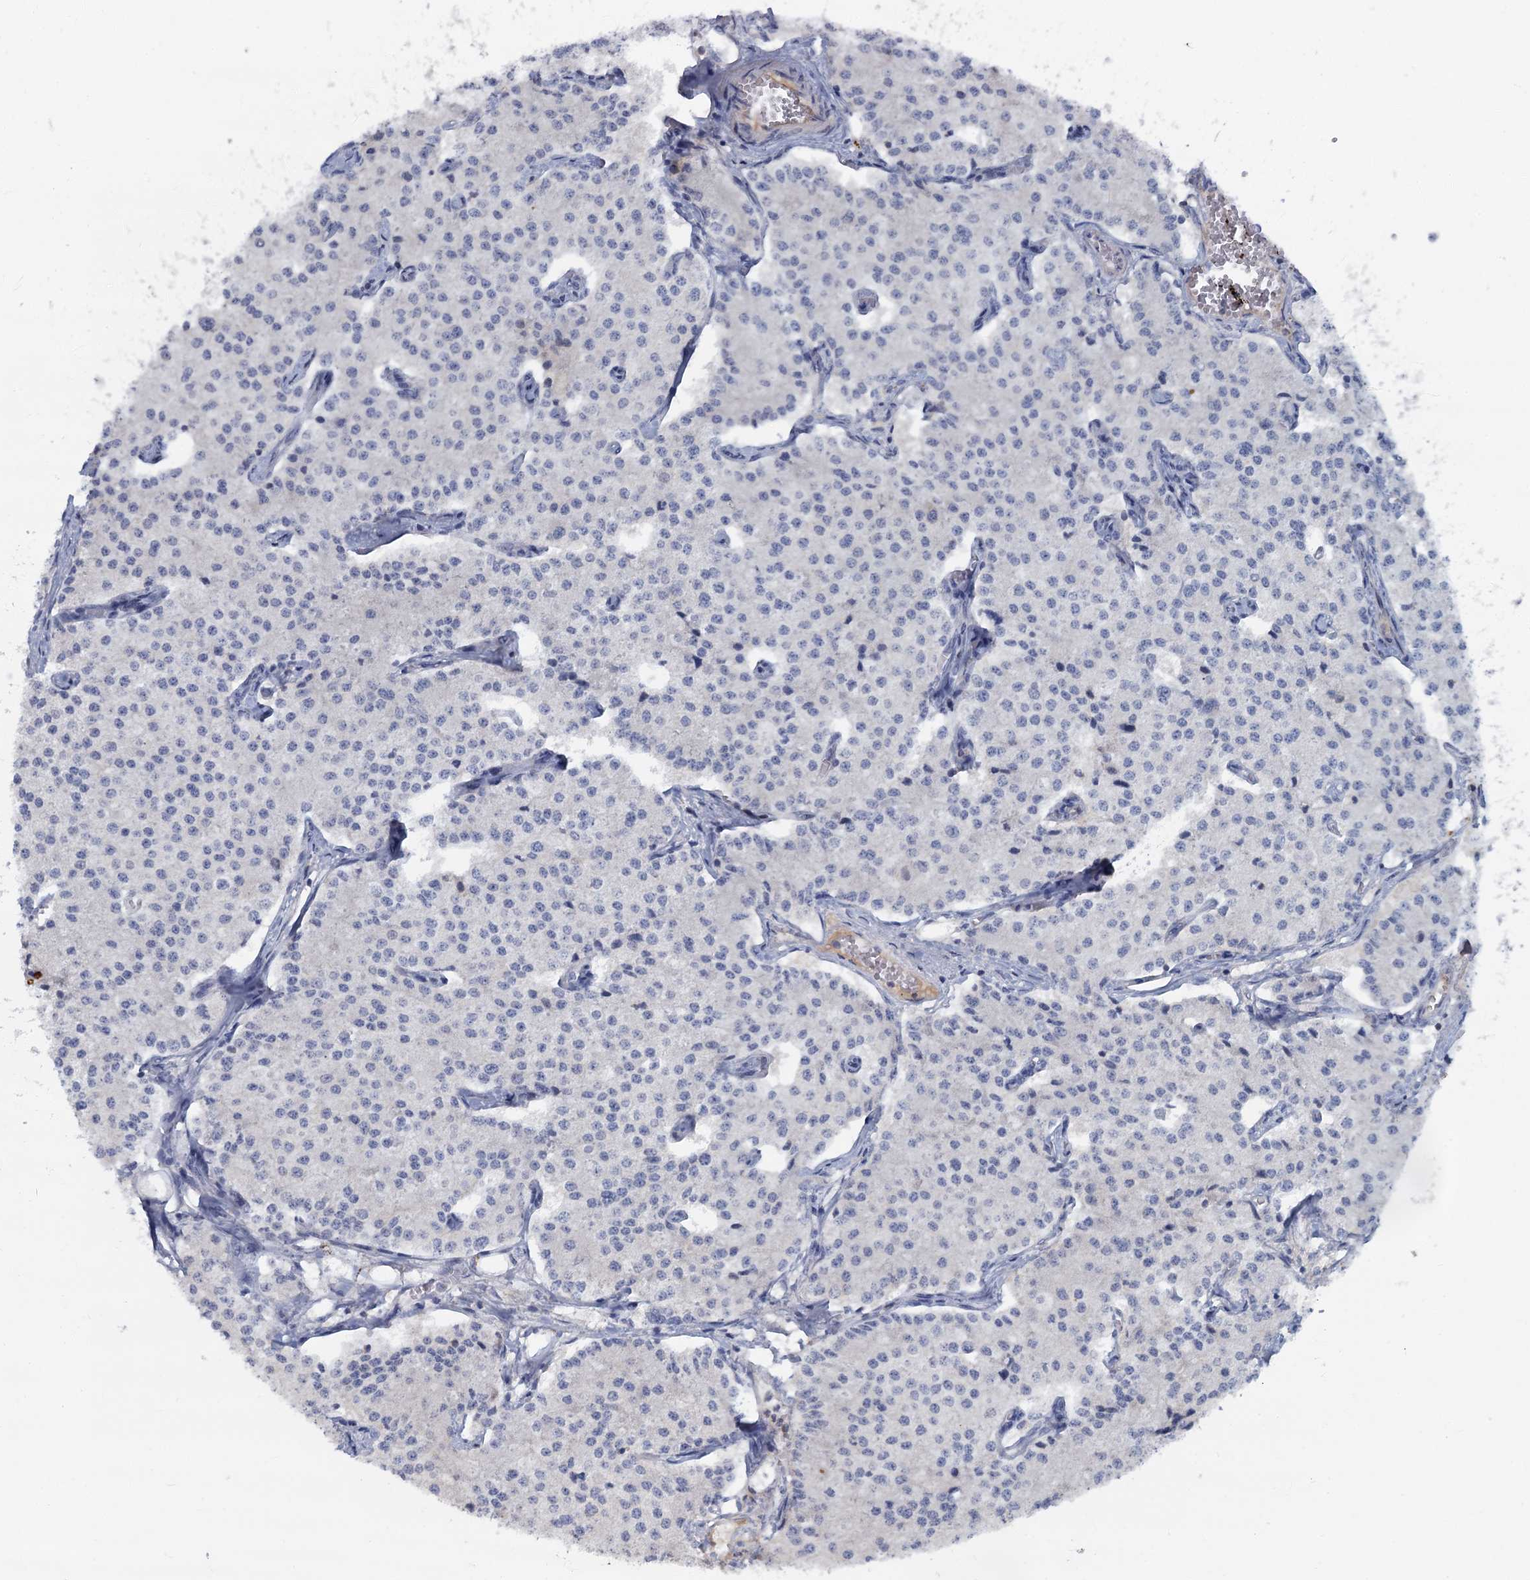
{"staining": {"intensity": "negative", "quantity": "none", "location": "none"}, "tissue": "carcinoid", "cell_type": "Tumor cells", "image_type": "cancer", "snomed": [{"axis": "morphology", "description": "Carcinoid, malignant, NOS"}, {"axis": "topography", "description": "Colon"}], "caption": "Tumor cells show no significant positivity in carcinoid.", "gene": "ACSM3", "patient": {"sex": "female", "age": 52}}